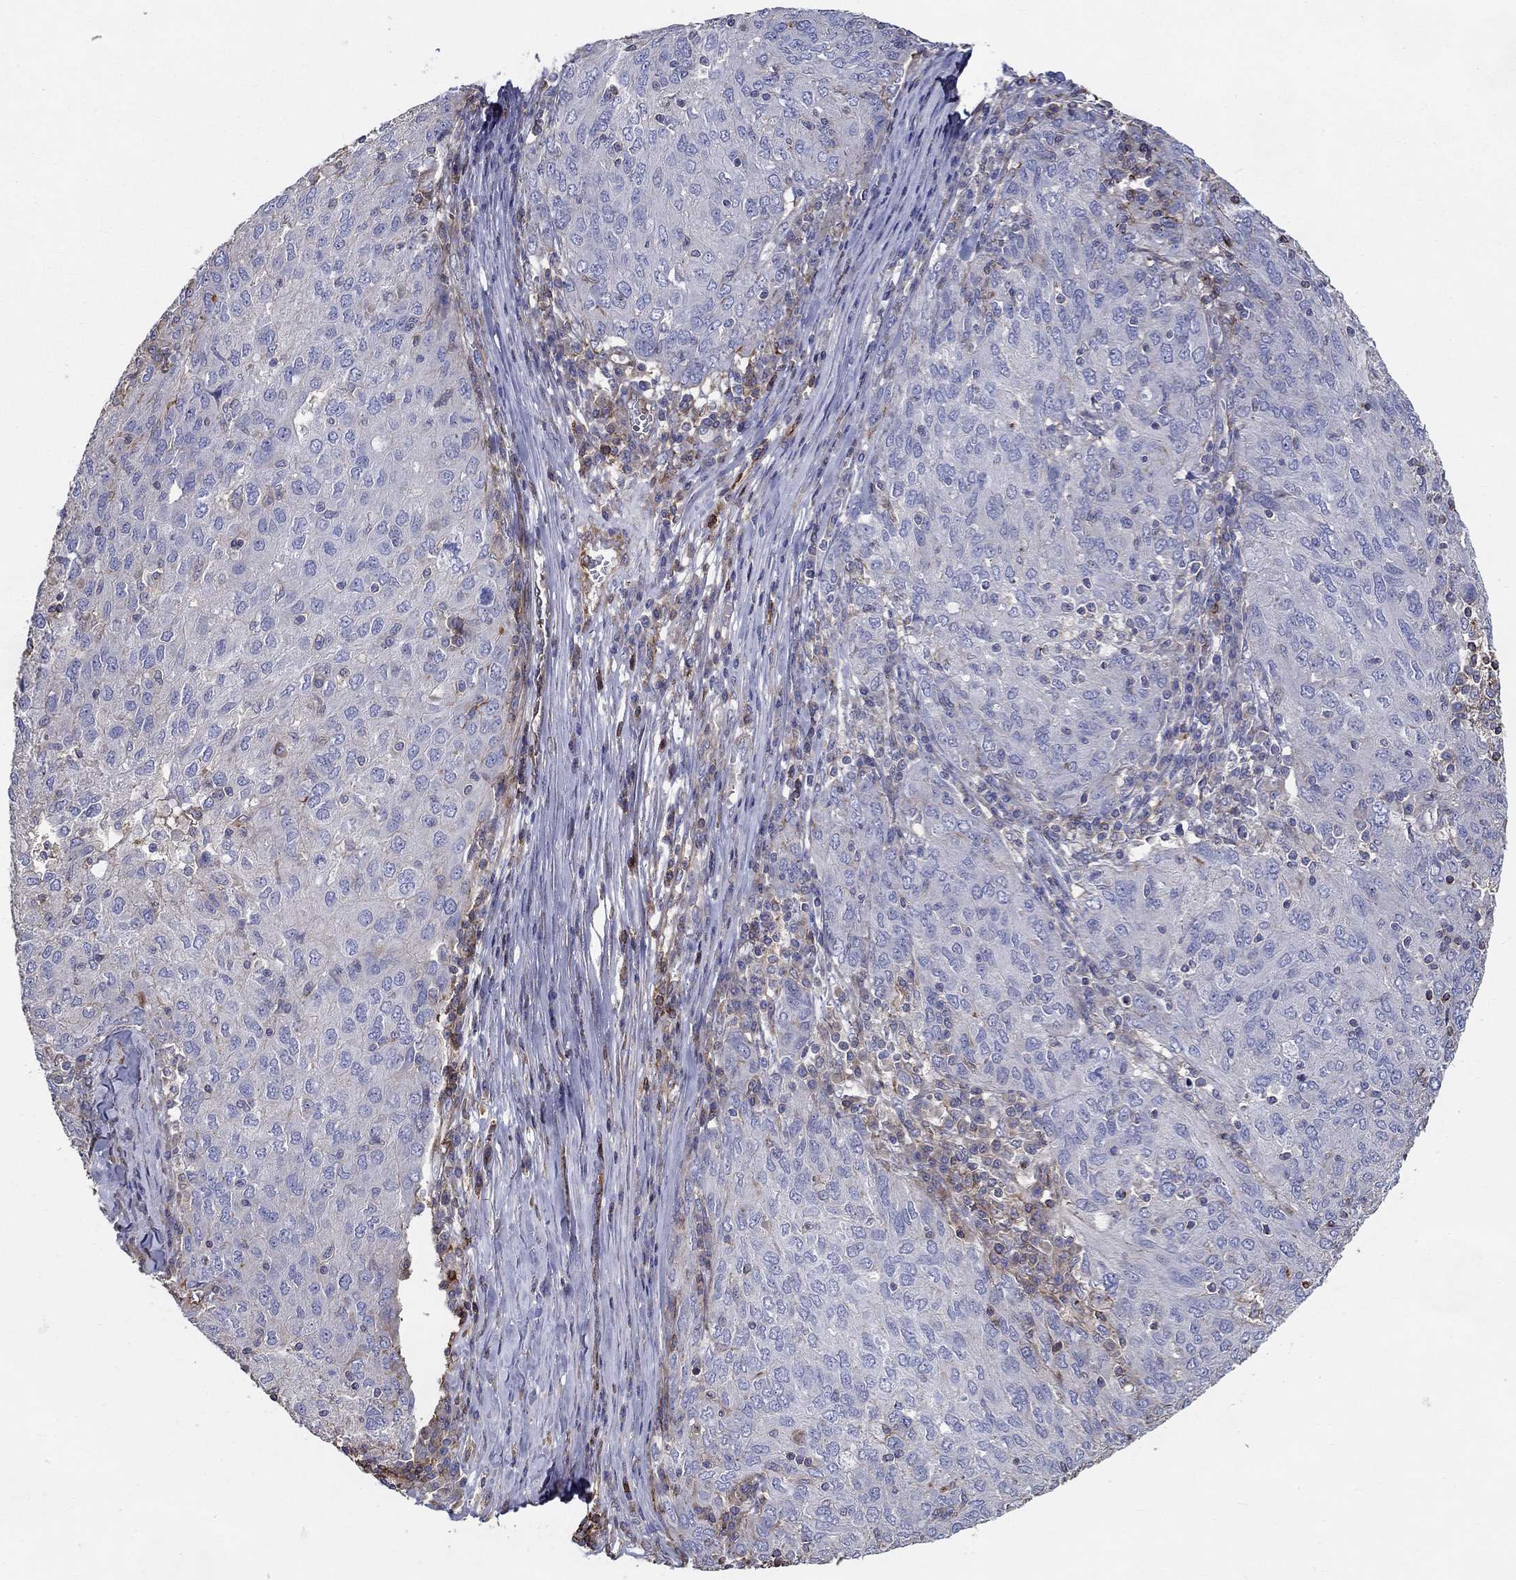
{"staining": {"intensity": "negative", "quantity": "none", "location": "none"}, "tissue": "ovarian cancer", "cell_type": "Tumor cells", "image_type": "cancer", "snomed": [{"axis": "morphology", "description": "Carcinoma, endometroid"}, {"axis": "topography", "description": "Ovary"}], "caption": "Ovarian cancer (endometroid carcinoma) was stained to show a protein in brown. There is no significant positivity in tumor cells.", "gene": "NPHP1", "patient": {"sex": "female", "age": 50}}